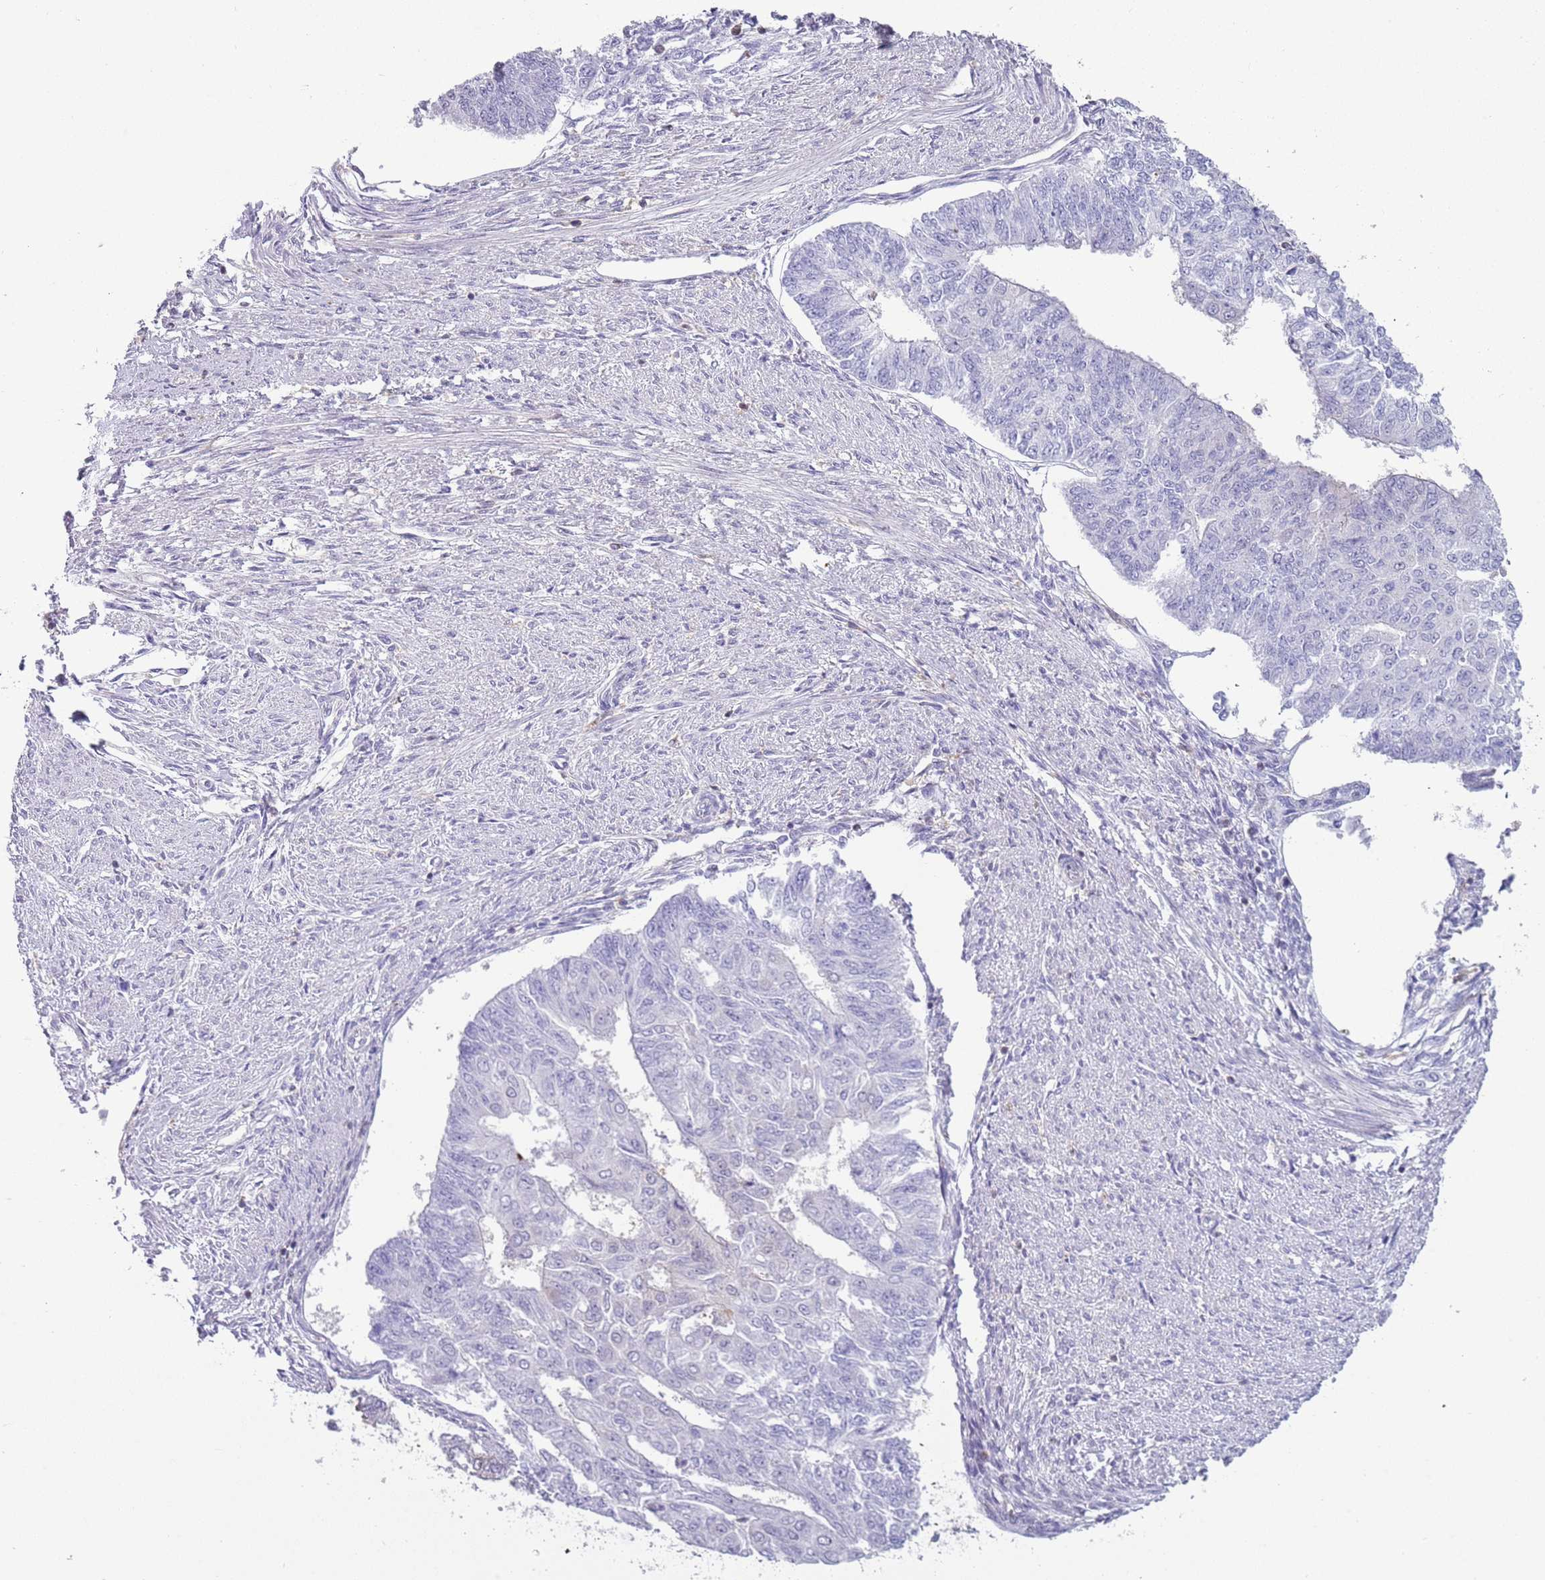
{"staining": {"intensity": "negative", "quantity": "none", "location": "none"}, "tissue": "endometrial cancer", "cell_type": "Tumor cells", "image_type": "cancer", "snomed": [{"axis": "morphology", "description": "Adenocarcinoma, NOS"}, {"axis": "topography", "description": "Endometrium"}], "caption": "This is an immunohistochemistry (IHC) photomicrograph of human endometrial adenocarcinoma. There is no expression in tumor cells.", "gene": "NBPF6", "patient": {"sex": "female", "age": 32}}